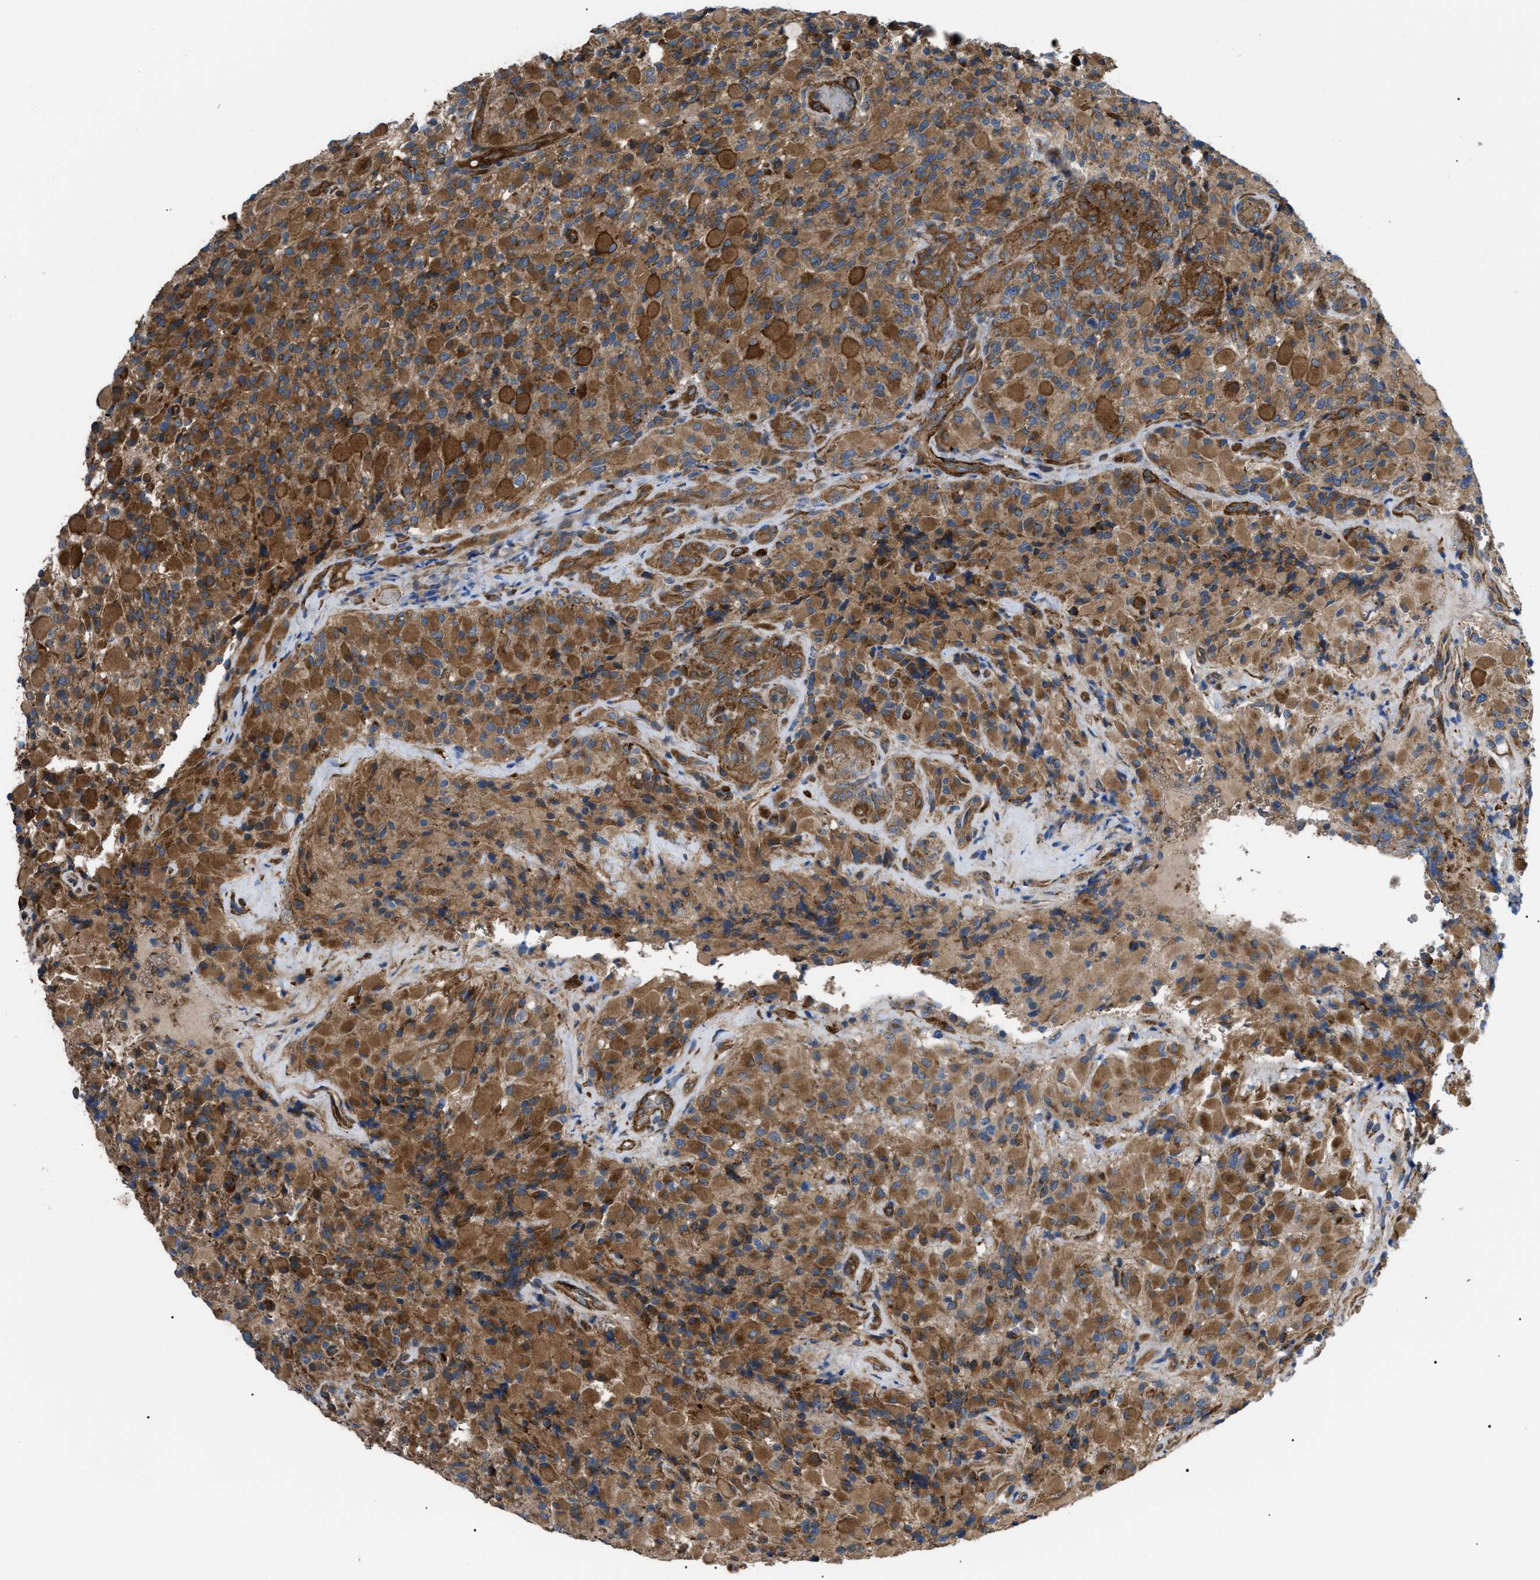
{"staining": {"intensity": "strong", "quantity": ">75%", "location": "cytoplasmic/membranous"}, "tissue": "glioma", "cell_type": "Tumor cells", "image_type": "cancer", "snomed": [{"axis": "morphology", "description": "Glioma, malignant, High grade"}, {"axis": "topography", "description": "Brain"}], "caption": "Tumor cells exhibit high levels of strong cytoplasmic/membranous staining in approximately >75% of cells in human malignant glioma (high-grade).", "gene": "MYO10", "patient": {"sex": "male", "age": 71}}